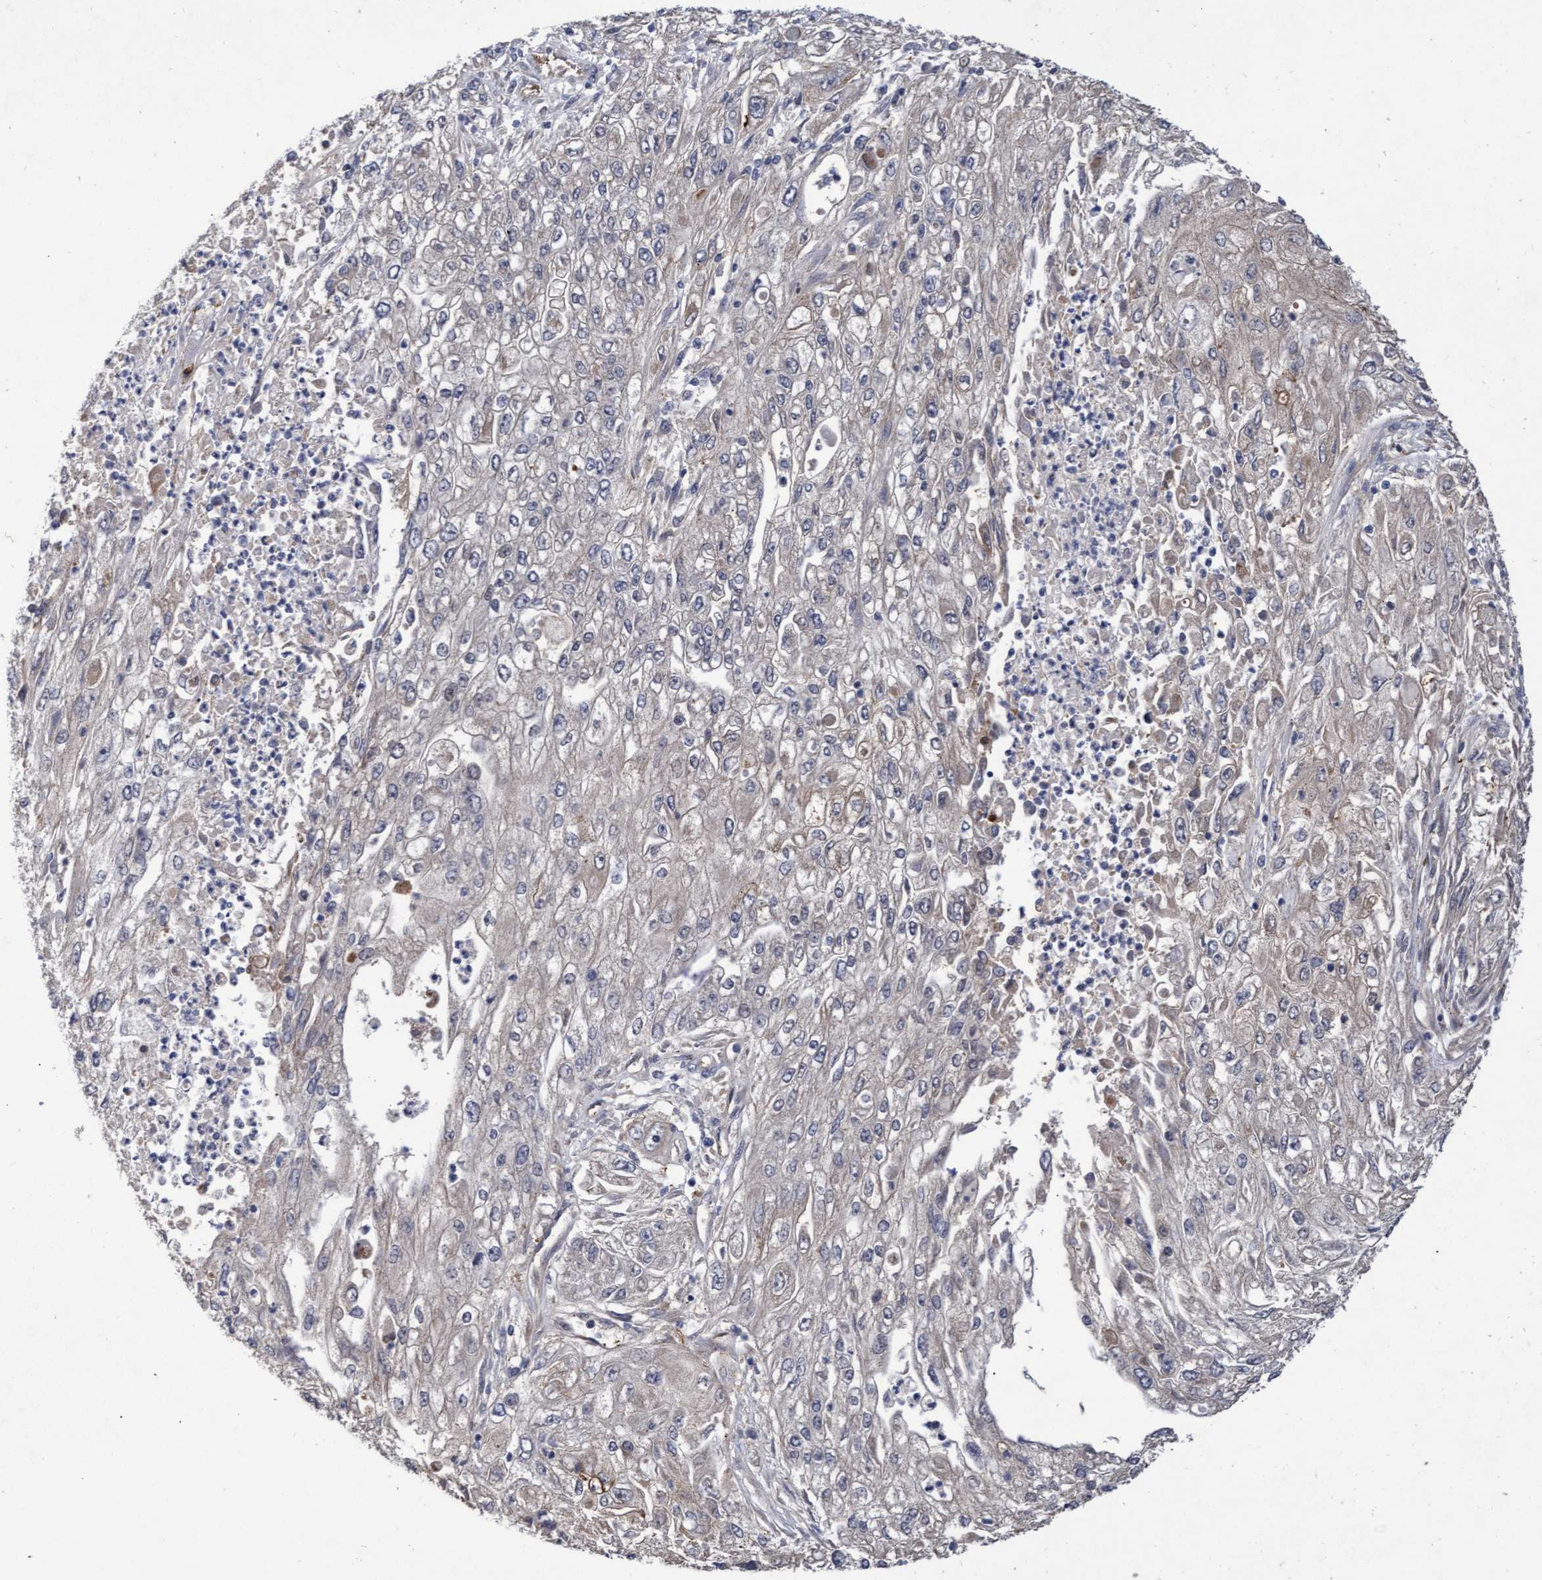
{"staining": {"intensity": "negative", "quantity": "none", "location": "none"}, "tissue": "endometrial cancer", "cell_type": "Tumor cells", "image_type": "cancer", "snomed": [{"axis": "morphology", "description": "Adenocarcinoma, NOS"}, {"axis": "topography", "description": "Endometrium"}], "caption": "This image is of endometrial cancer (adenocarcinoma) stained with immunohistochemistry (IHC) to label a protein in brown with the nuclei are counter-stained blue. There is no staining in tumor cells. Brightfield microscopy of immunohistochemistry stained with DAB (3,3'-diaminobenzidine) (brown) and hematoxylin (blue), captured at high magnification.", "gene": "ZNF750", "patient": {"sex": "female", "age": 49}}